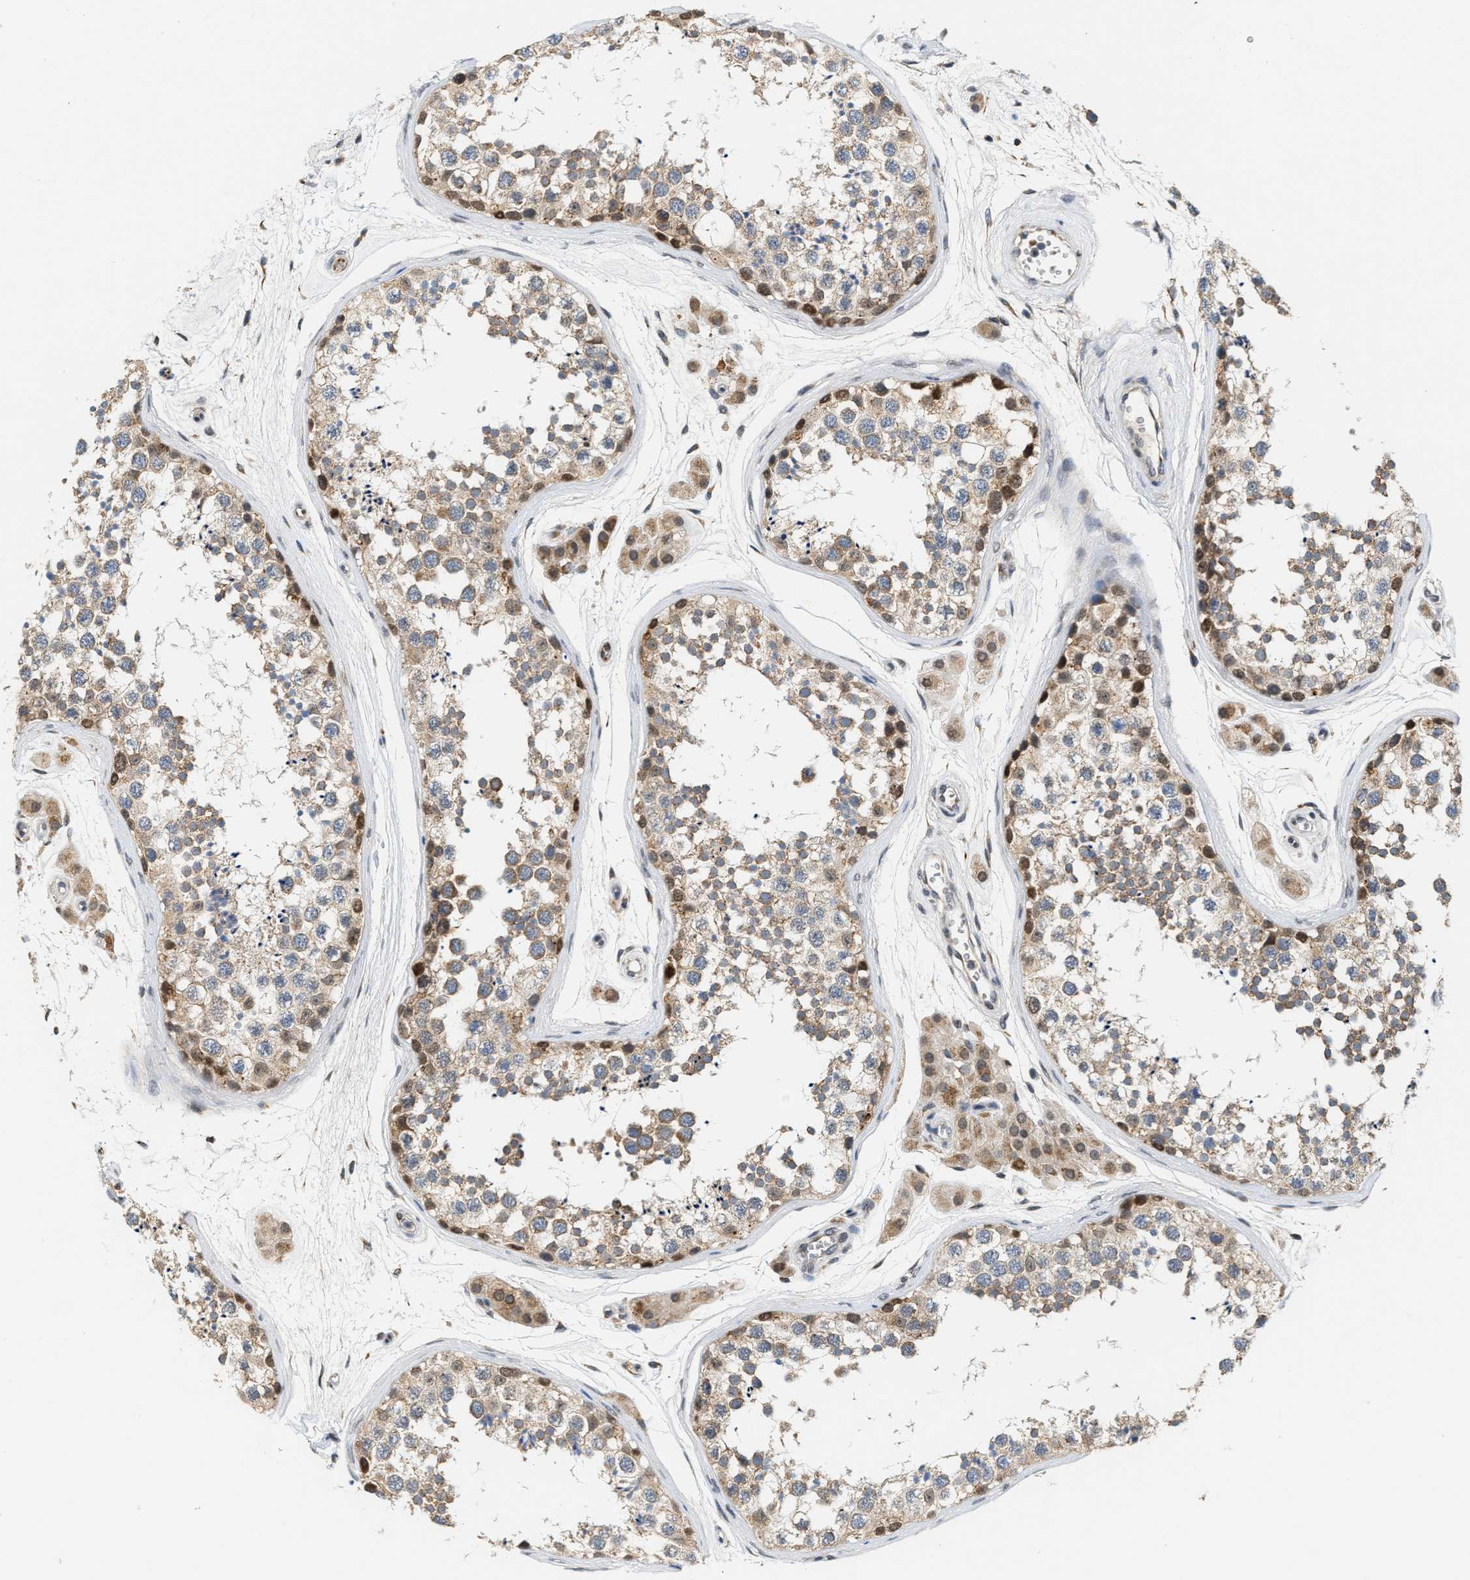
{"staining": {"intensity": "moderate", "quantity": ">75%", "location": "cytoplasmic/membranous"}, "tissue": "testis", "cell_type": "Cells in seminiferous ducts", "image_type": "normal", "snomed": [{"axis": "morphology", "description": "Normal tissue, NOS"}, {"axis": "topography", "description": "Testis"}], "caption": "Protein staining of benign testis displays moderate cytoplasmic/membranous expression in approximately >75% of cells in seminiferous ducts.", "gene": "KIF24", "patient": {"sex": "male", "age": 56}}